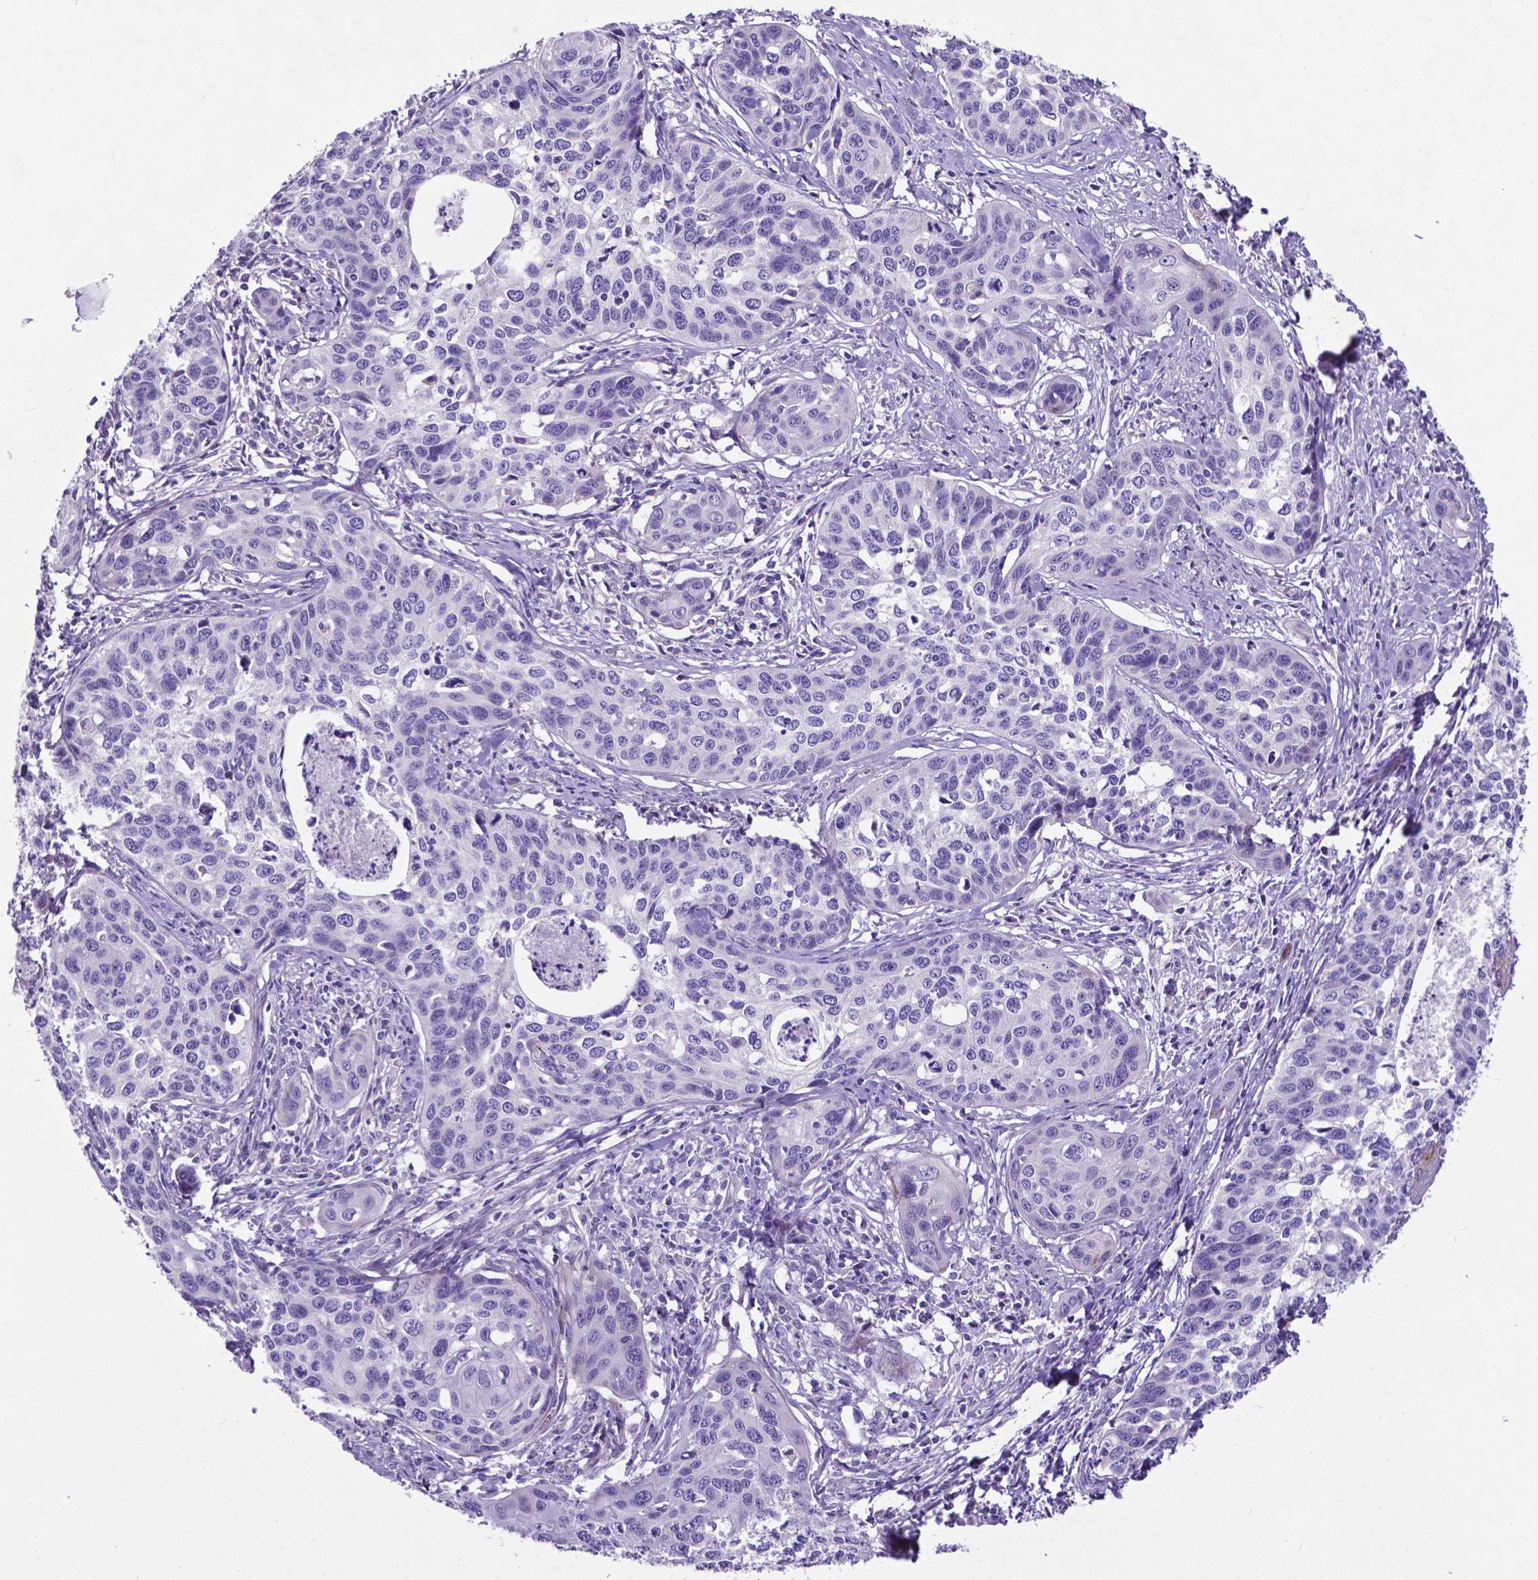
{"staining": {"intensity": "negative", "quantity": "none", "location": "none"}, "tissue": "cervical cancer", "cell_type": "Tumor cells", "image_type": "cancer", "snomed": [{"axis": "morphology", "description": "Squamous cell carcinoma, NOS"}, {"axis": "topography", "description": "Cervix"}], "caption": "Squamous cell carcinoma (cervical) was stained to show a protein in brown. There is no significant expression in tumor cells. The staining was performed using DAB (3,3'-diaminobenzidine) to visualize the protein expression in brown, while the nuclei were stained in blue with hematoxylin (Magnification: 20x).", "gene": "PFKFB4", "patient": {"sex": "female", "age": 31}}